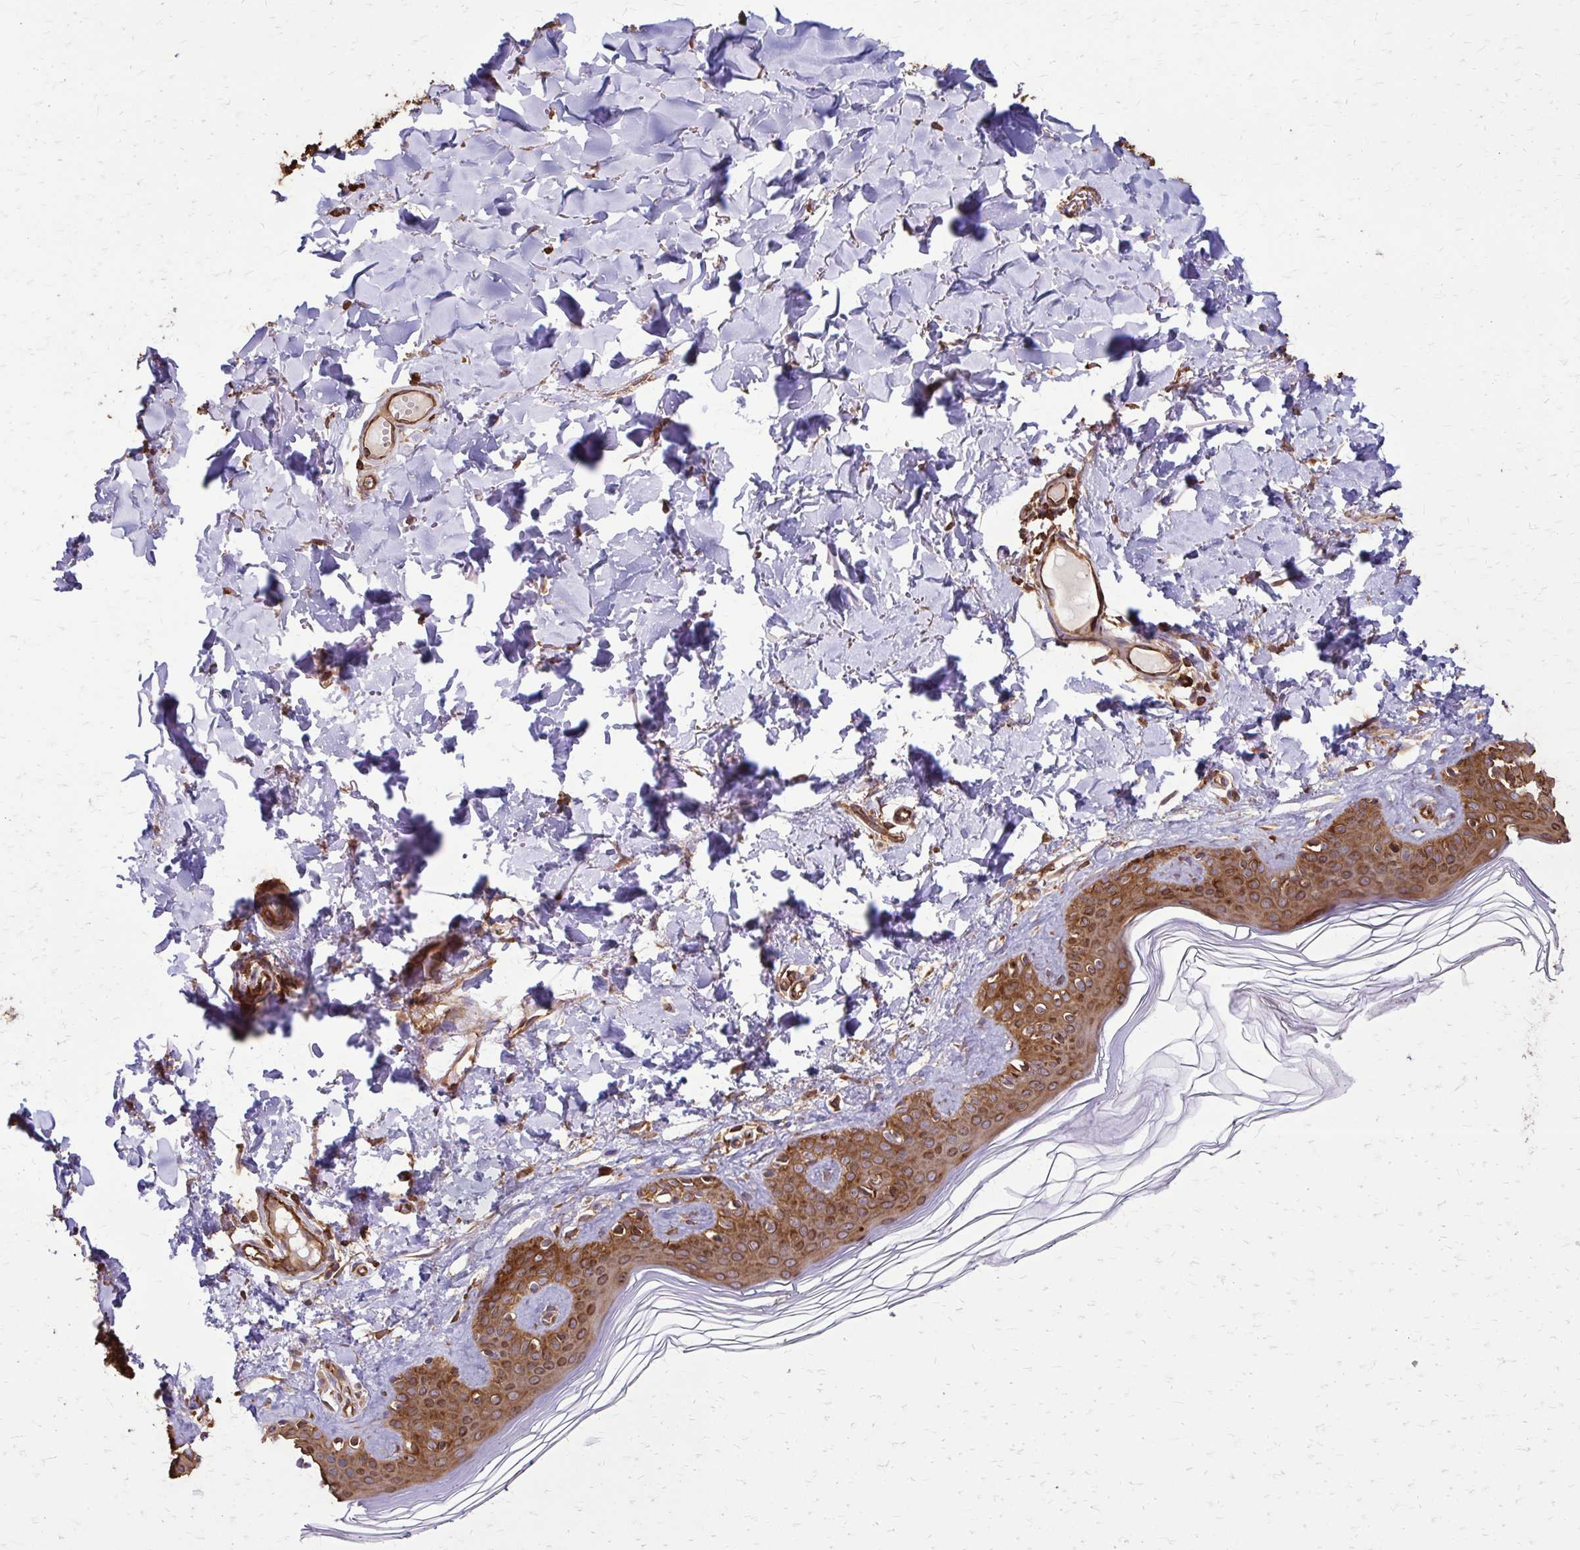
{"staining": {"intensity": "strong", "quantity": ">75%", "location": "cytoplasmic/membranous"}, "tissue": "skin", "cell_type": "Fibroblasts", "image_type": "normal", "snomed": [{"axis": "morphology", "description": "Normal tissue, NOS"}, {"axis": "topography", "description": "Skin"}, {"axis": "topography", "description": "Peripheral nerve tissue"}], "caption": "Fibroblasts exhibit strong cytoplasmic/membranous positivity in approximately >75% of cells in normal skin. (Brightfield microscopy of DAB IHC at high magnification).", "gene": "EEF2", "patient": {"sex": "female", "age": 45}}